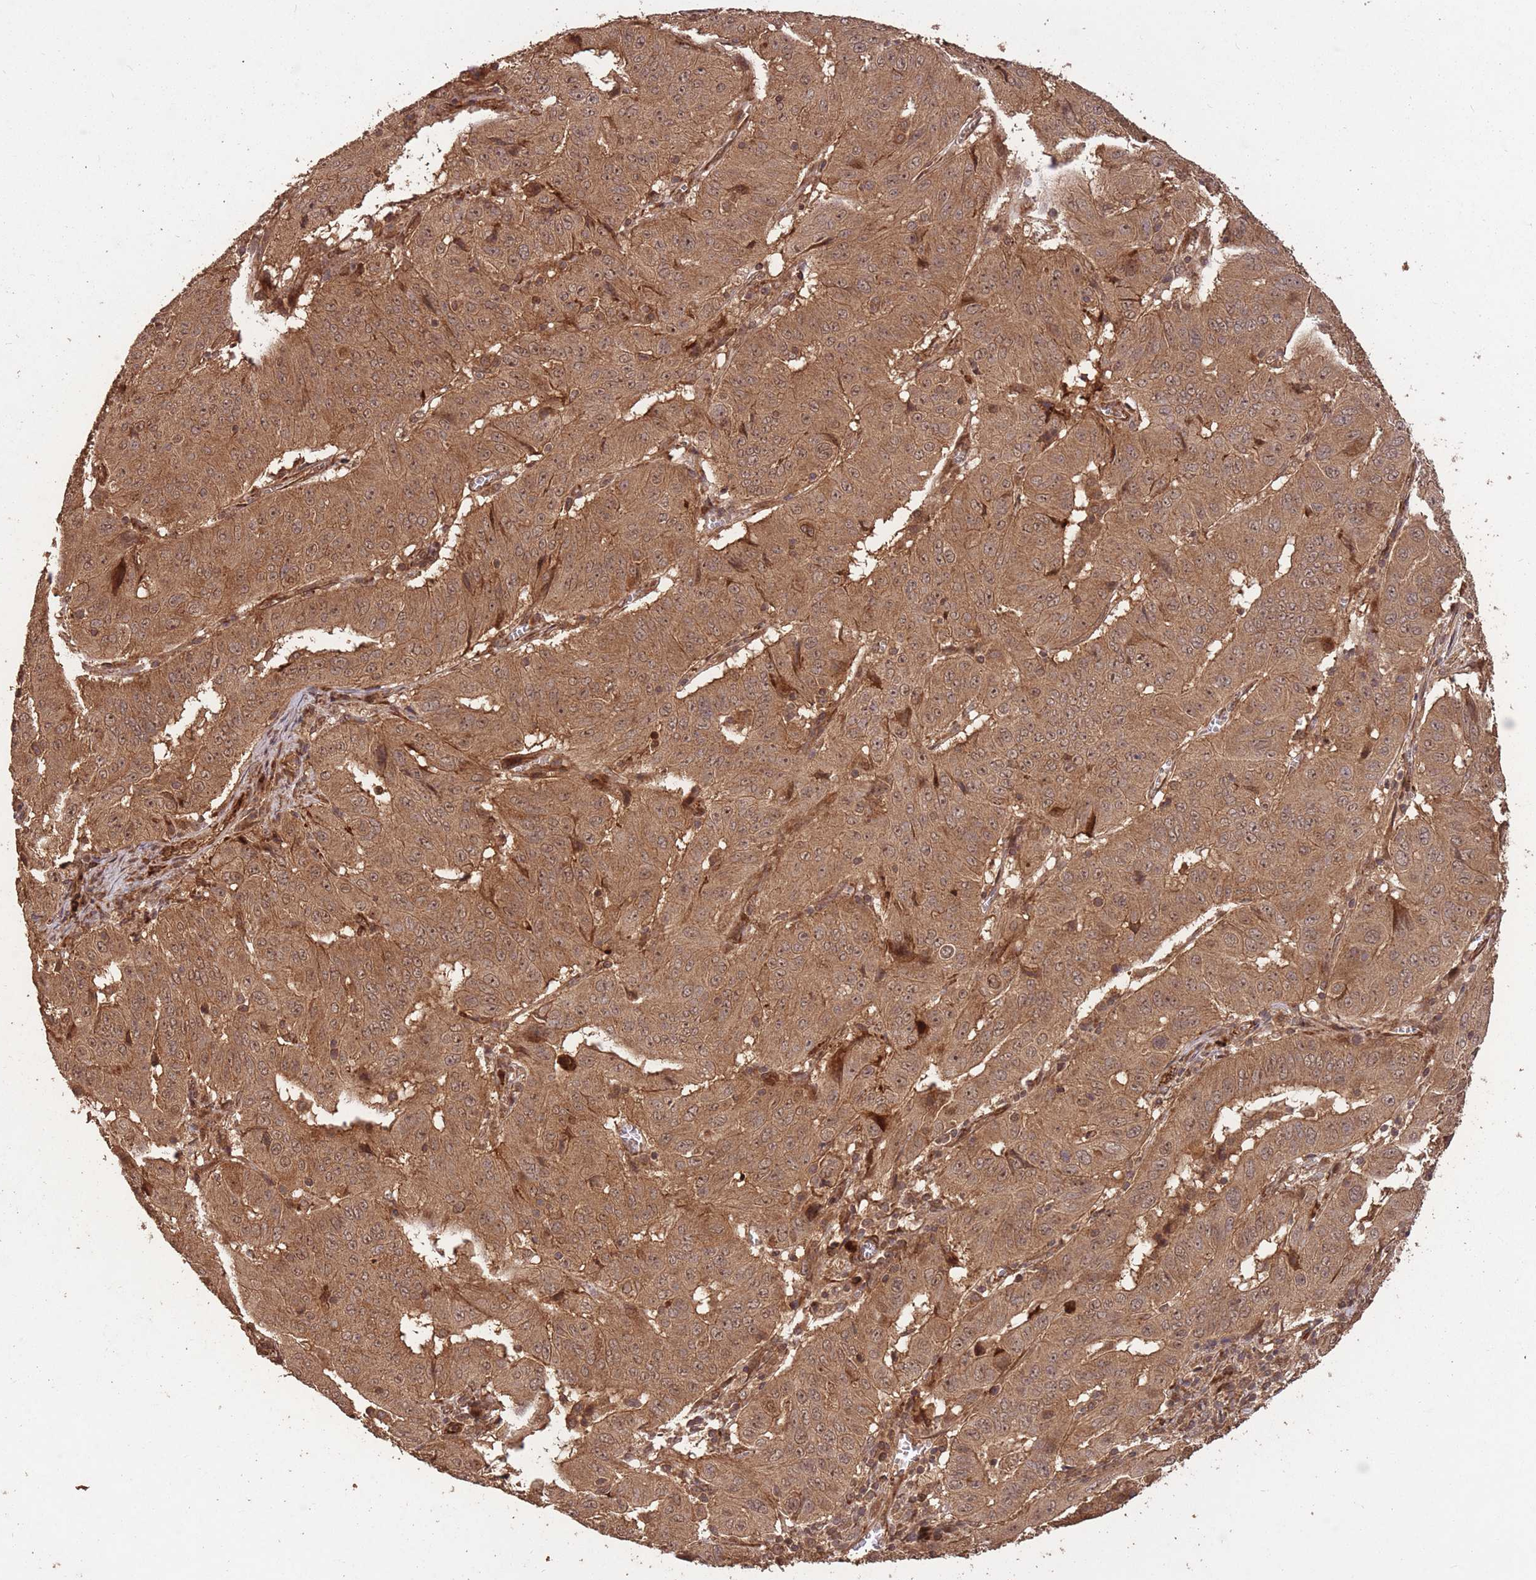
{"staining": {"intensity": "moderate", "quantity": ">75%", "location": "cytoplasmic/membranous,nuclear"}, "tissue": "pancreatic cancer", "cell_type": "Tumor cells", "image_type": "cancer", "snomed": [{"axis": "morphology", "description": "Adenocarcinoma, NOS"}, {"axis": "topography", "description": "Pancreas"}], "caption": "A photomicrograph of human pancreatic cancer (adenocarcinoma) stained for a protein shows moderate cytoplasmic/membranous and nuclear brown staining in tumor cells.", "gene": "ERBB3", "patient": {"sex": "male", "age": 63}}